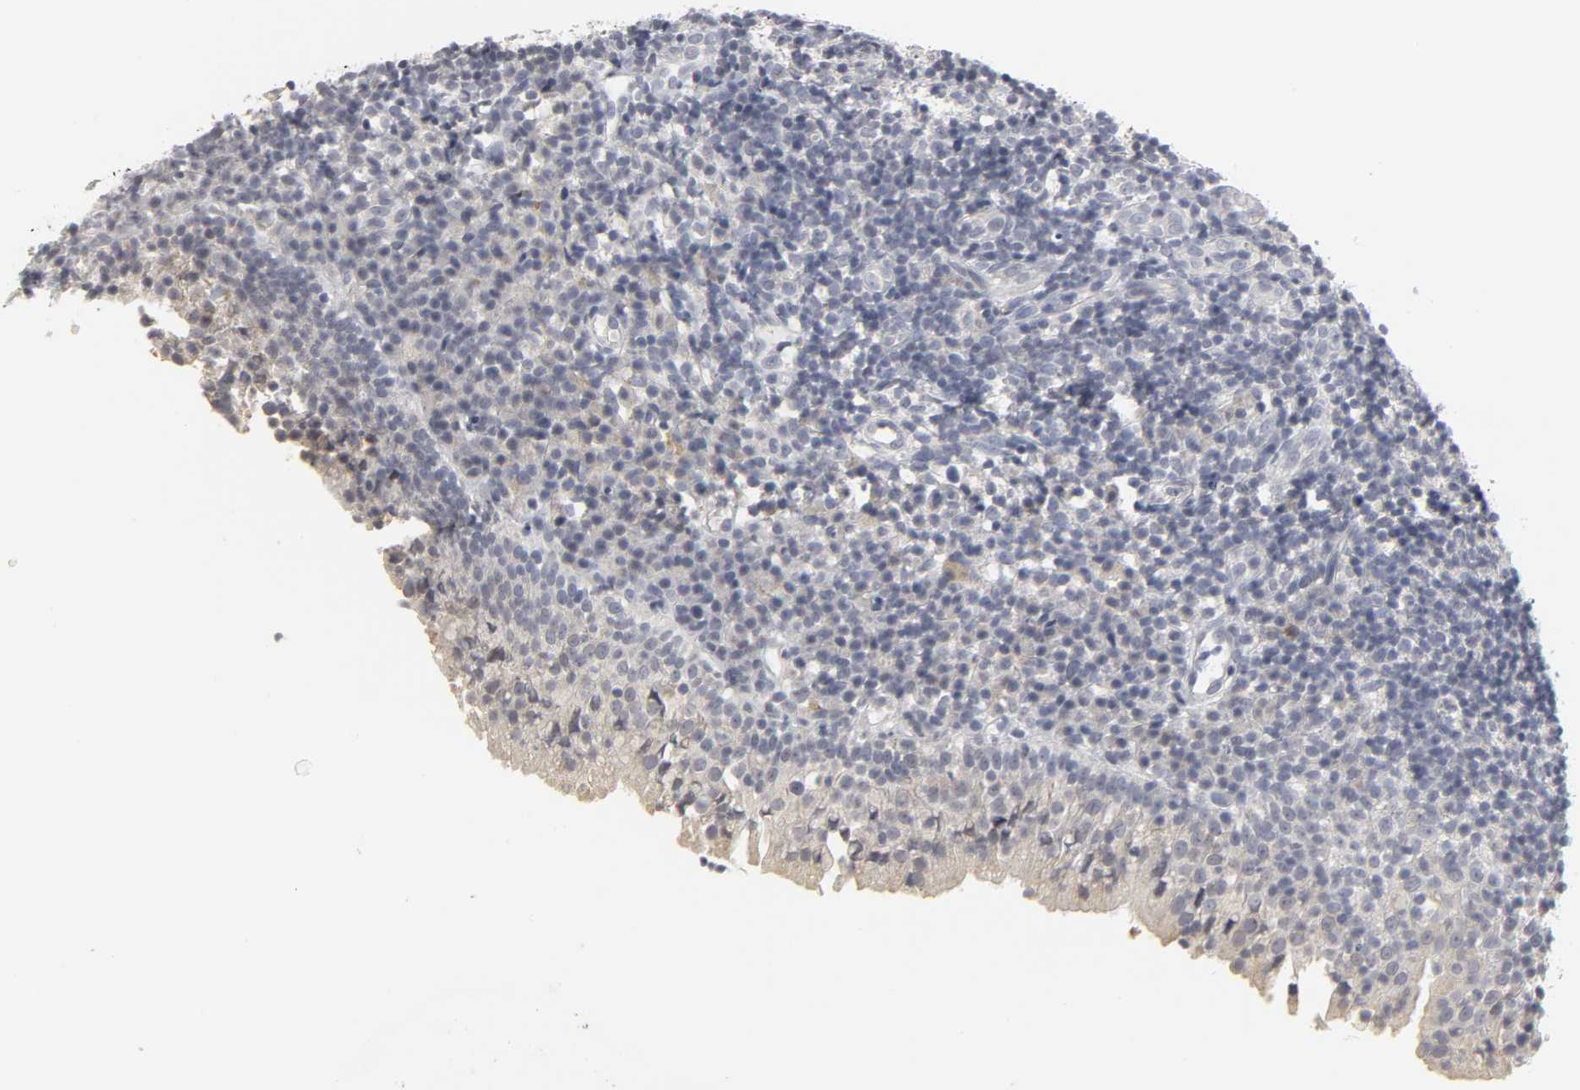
{"staining": {"intensity": "negative", "quantity": "none", "location": "none"}, "tissue": "tonsil", "cell_type": "Germinal center cells", "image_type": "normal", "snomed": [{"axis": "morphology", "description": "Normal tissue, NOS"}, {"axis": "topography", "description": "Tonsil"}], "caption": "DAB (3,3'-diaminobenzidine) immunohistochemical staining of unremarkable human tonsil displays no significant expression in germinal center cells.", "gene": "TCAP", "patient": {"sex": "female", "age": 40}}